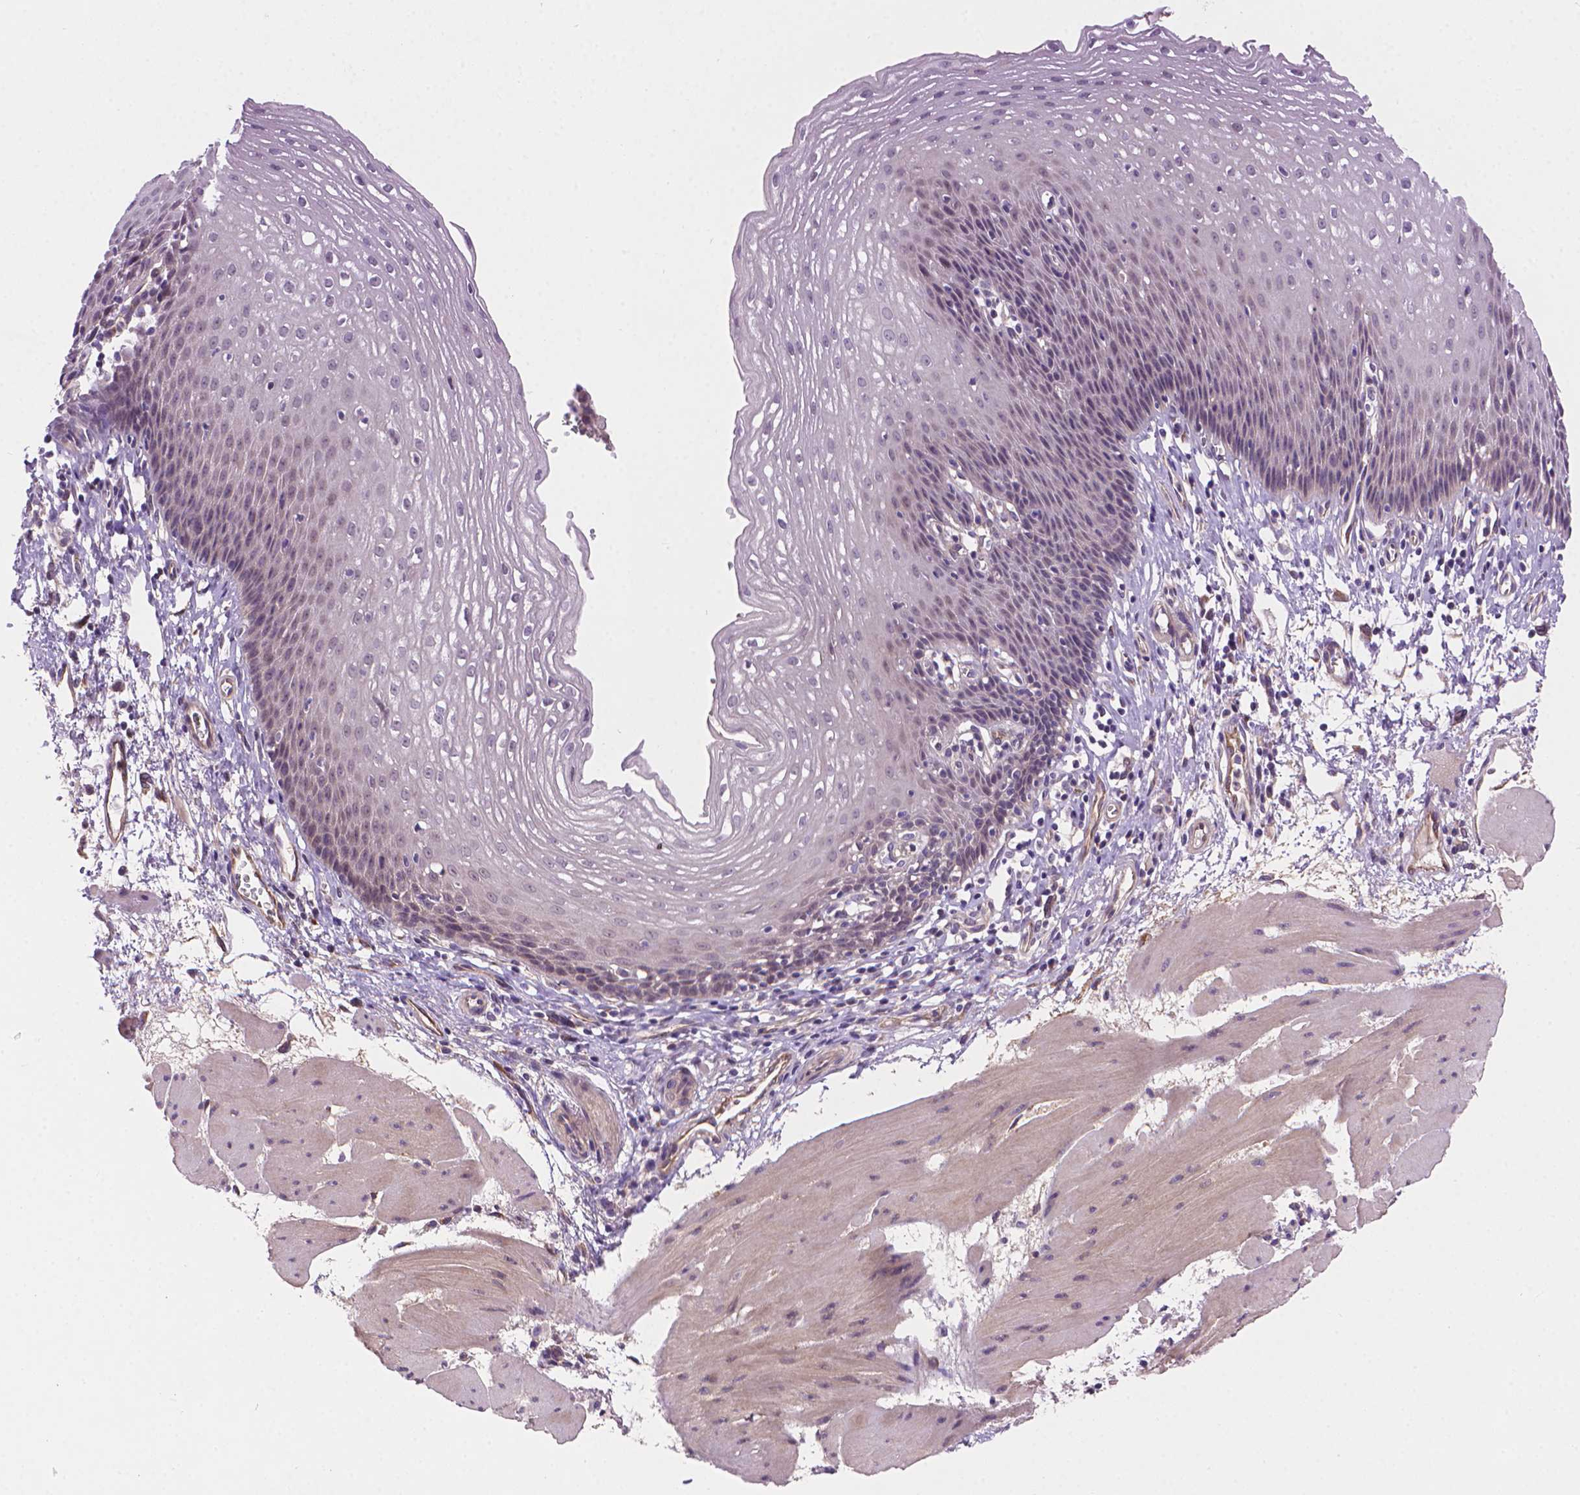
{"staining": {"intensity": "negative", "quantity": "none", "location": "none"}, "tissue": "esophagus", "cell_type": "Squamous epithelial cells", "image_type": "normal", "snomed": [{"axis": "morphology", "description": "Normal tissue, NOS"}, {"axis": "topography", "description": "Esophagus"}], "caption": "IHC micrograph of normal esophagus: esophagus stained with DAB displays no significant protein positivity in squamous epithelial cells.", "gene": "AMMECR1L", "patient": {"sex": "female", "age": 64}}